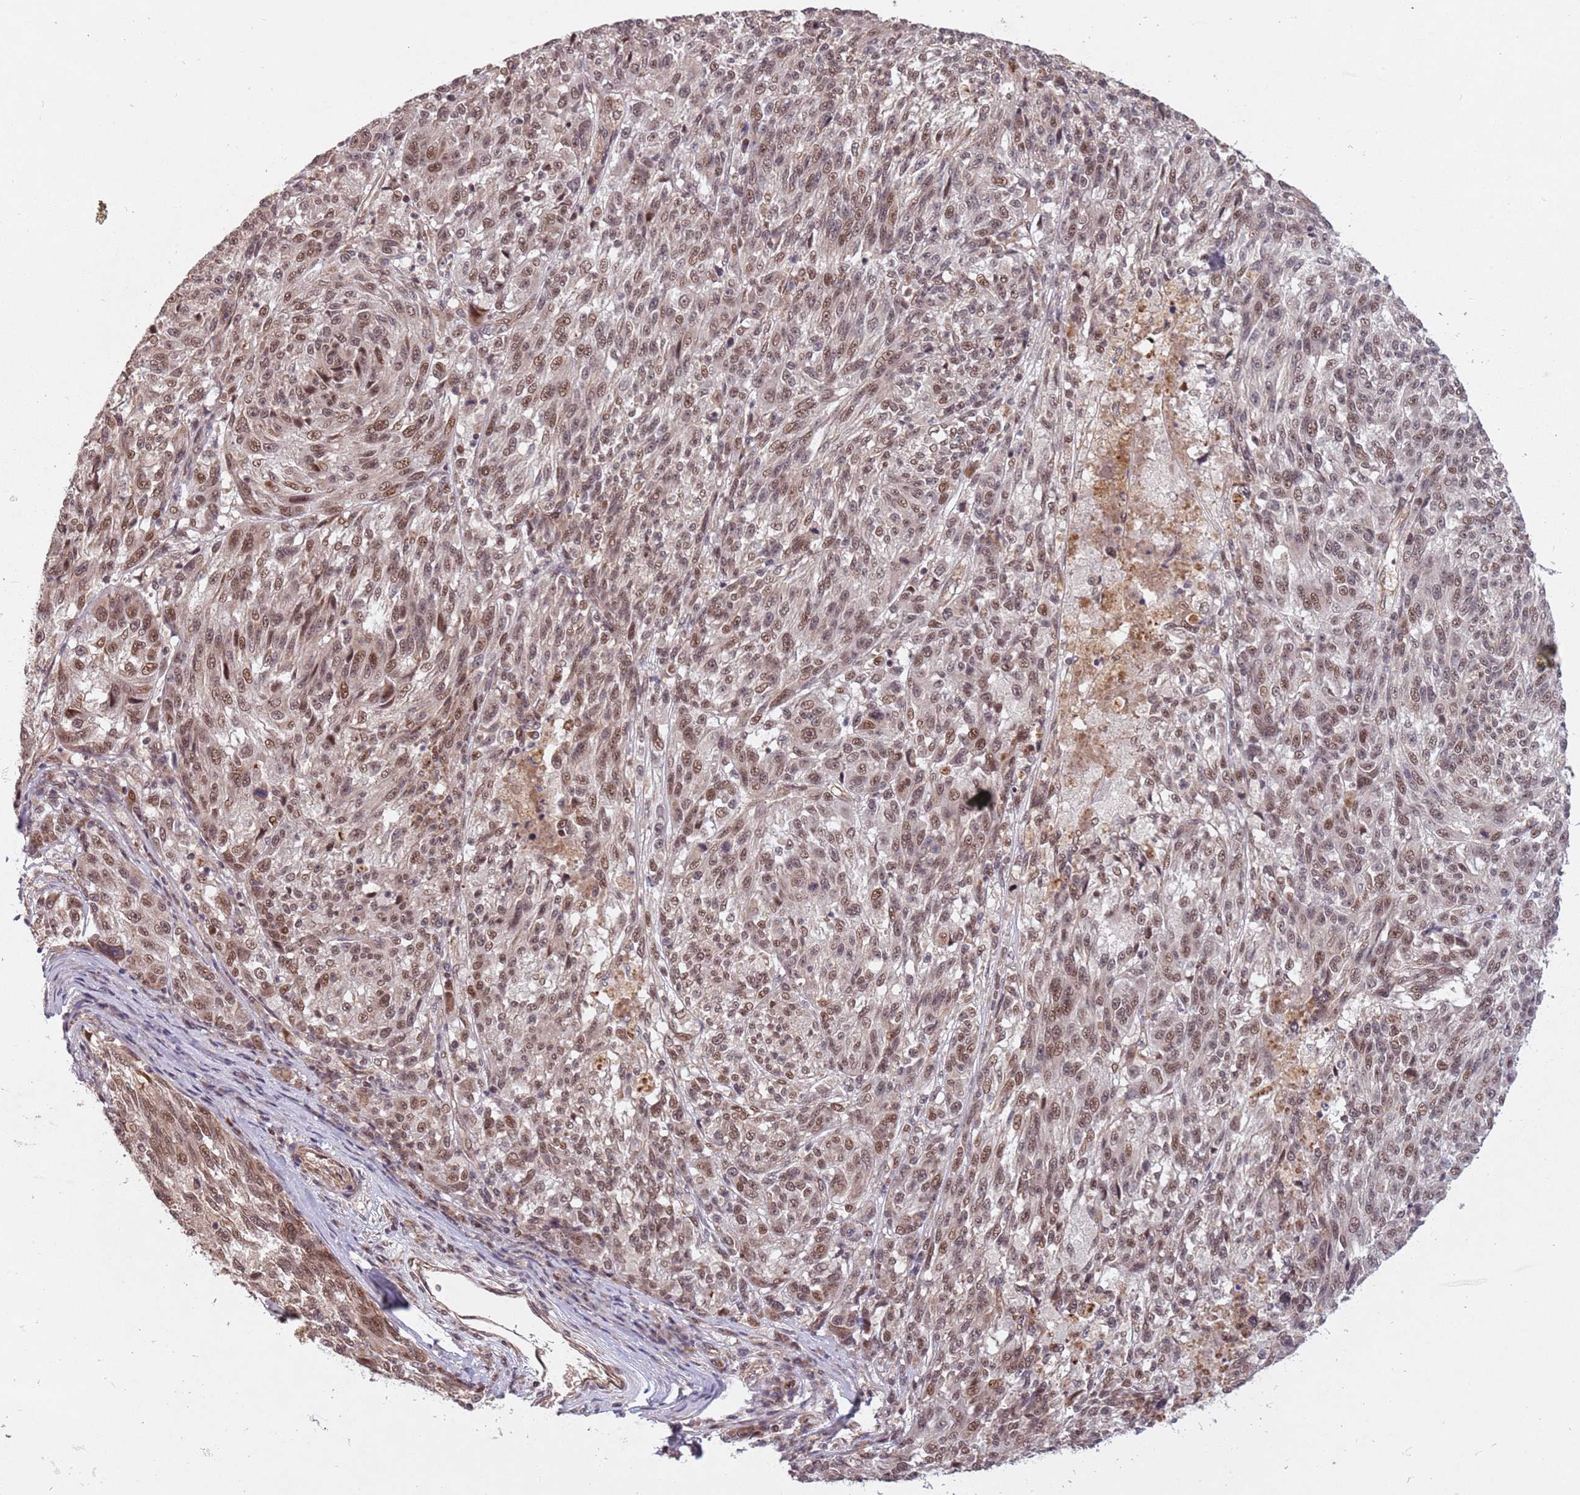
{"staining": {"intensity": "moderate", "quantity": ">75%", "location": "nuclear"}, "tissue": "melanoma", "cell_type": "Tumor cells", "image_type": "cancer", "snomed": [{"axis": "morphology", "description": "Malignant melanoma, NOS"}, {"axis": "topography", "description": "Skin"}], "caption": "This is an image of immunohistochemistry (IHC) staining of melanoma, which shows moderate expression in the nuclear of tumor cells.", "gene": "SUDS3", "patient": {"sex": "male", "age": 53}}